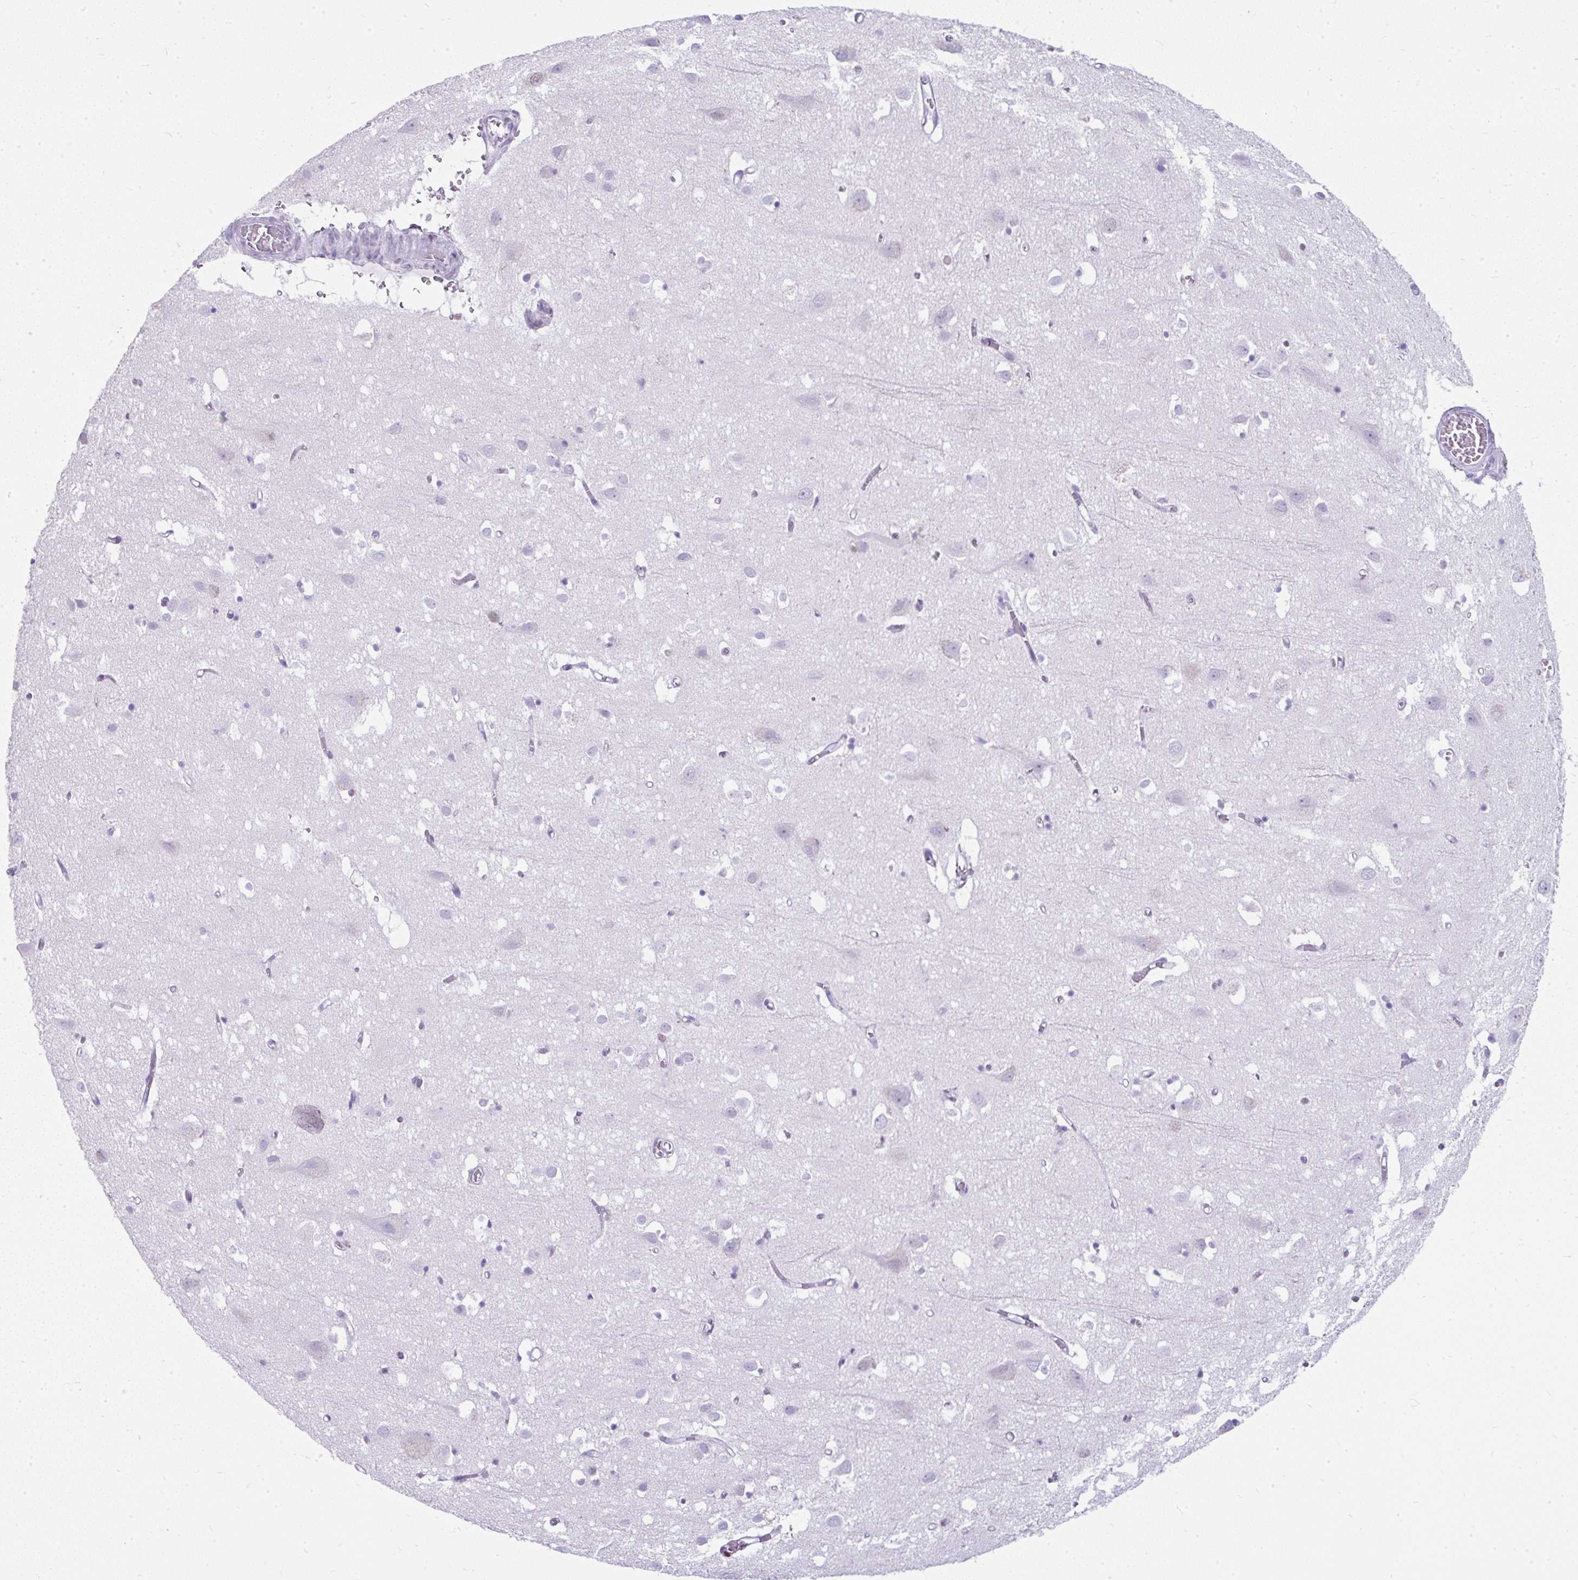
{"staining": {"intensity": "negative", "quantity": "none", "location": "none"}, "tissue": "cerebral cortex", "cell_type": "Endothelial cells", "image_type": "normal", "snomed": [{"axis": "morphology", "description": "Normal tissue, NOS"}, {"axis": "topography", "description": "Cerebral cortex"}], "caption": "Human cerebral cortex stained for a protein using IHC shows no expression in endothelial cells.", "gene": "PLCXD2", "patient": {"sex": "male", "age": 70}}